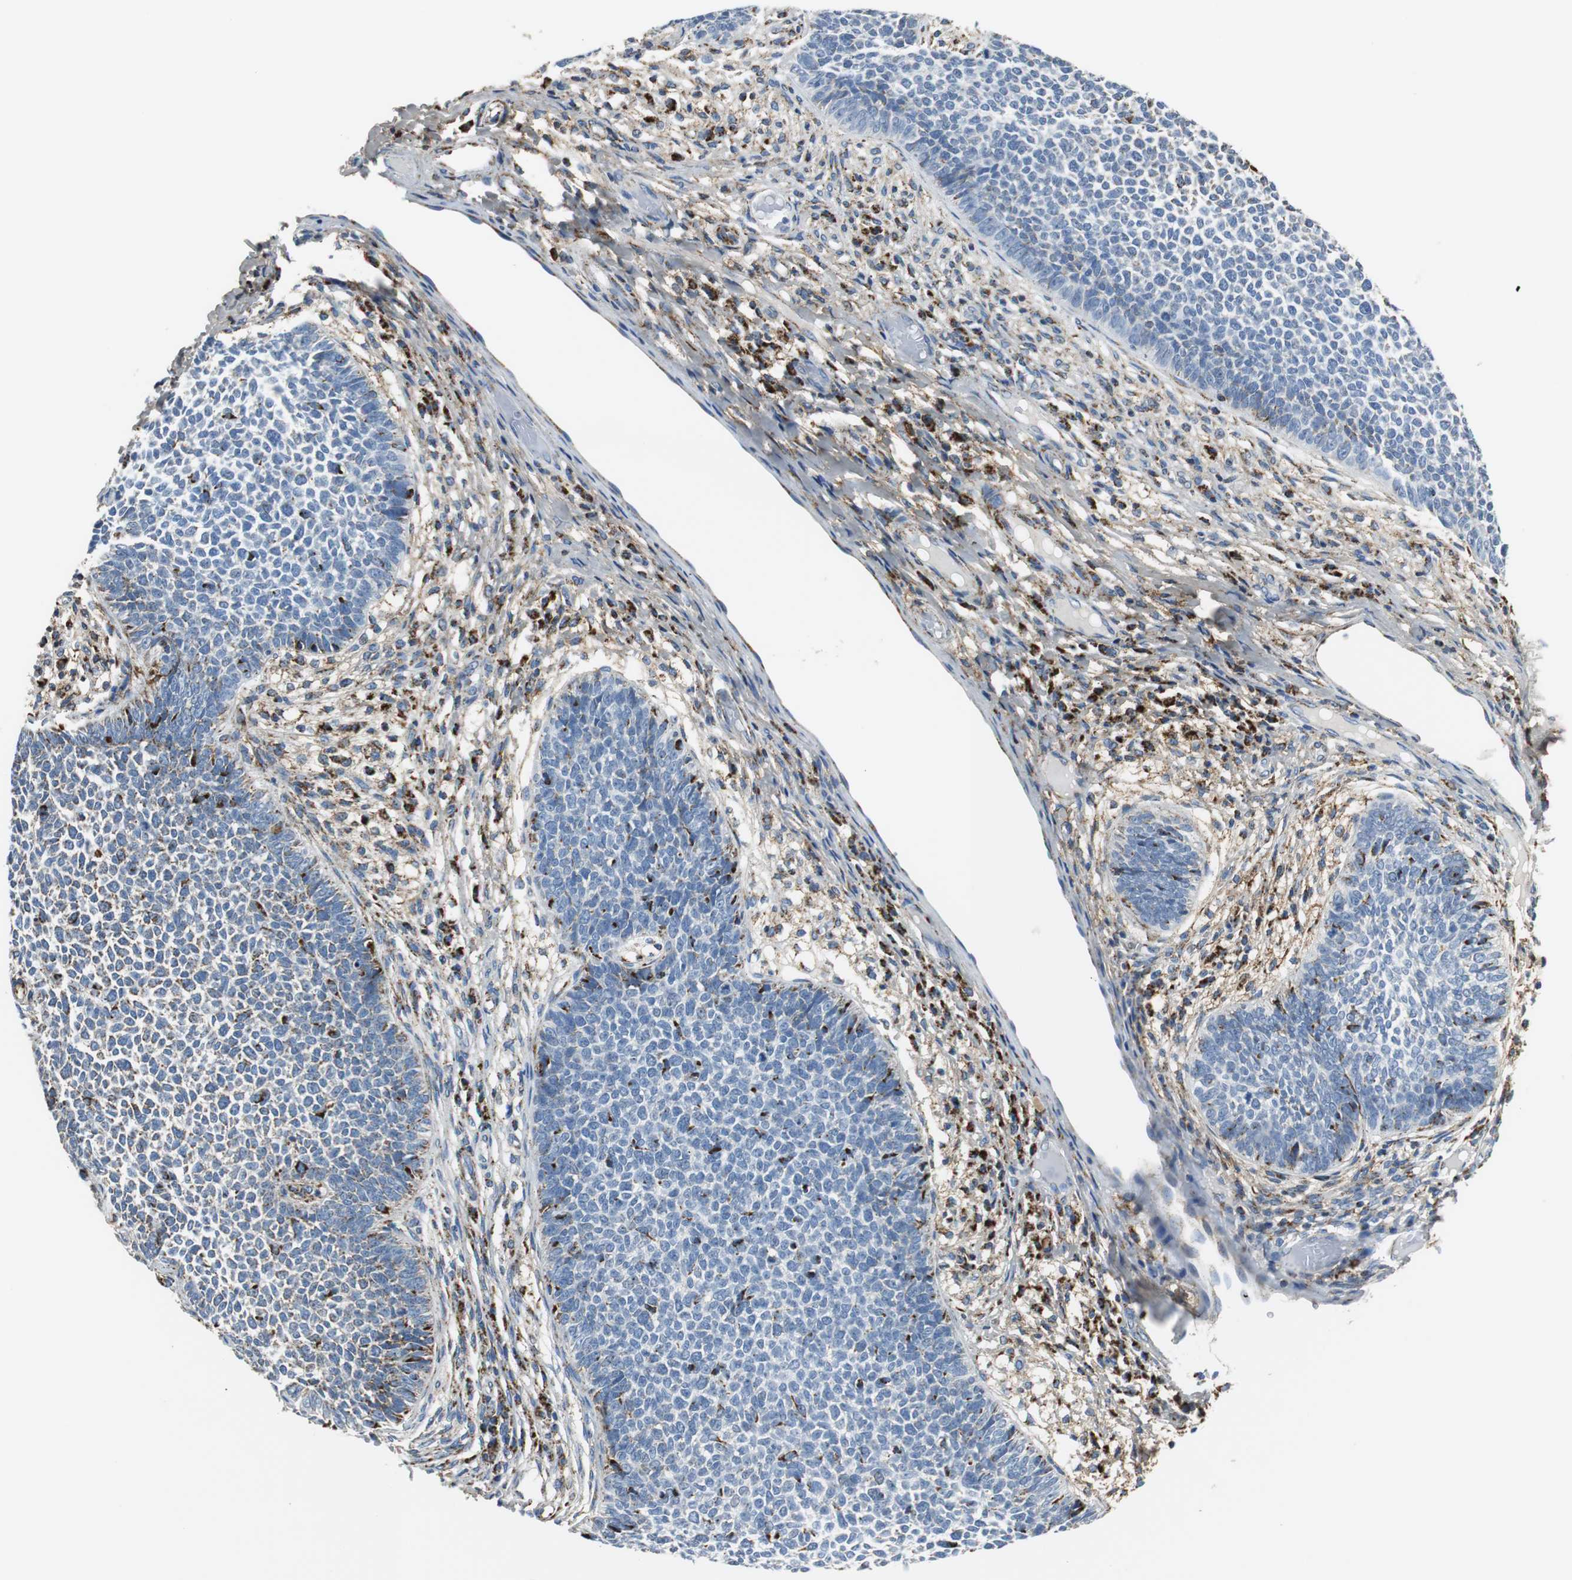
{"staining": {"intensity": "strong", "quantity": "<25%", "location": "cytoplasmic/membranous"}, "tissue": "skin cancer", "cell_type": "Tumor cells", "image_type": "cancer", "snomed": [{"axis": "morphology", "description": "Basal cell carcinoma"}, {"axis": "topography", "description": "Skin"}], "caption": "Immunohistochemistry (IHC) photomicrograph of human skin cancer (basal cell carcinoma) stained for a protein (brown), which exhibits medium levels of strong cytoplasmic/membranous expression in about <25% of tumor cells.", "gene": "C1QTNF7", "patient": {"sex": "female", "age": 84}}